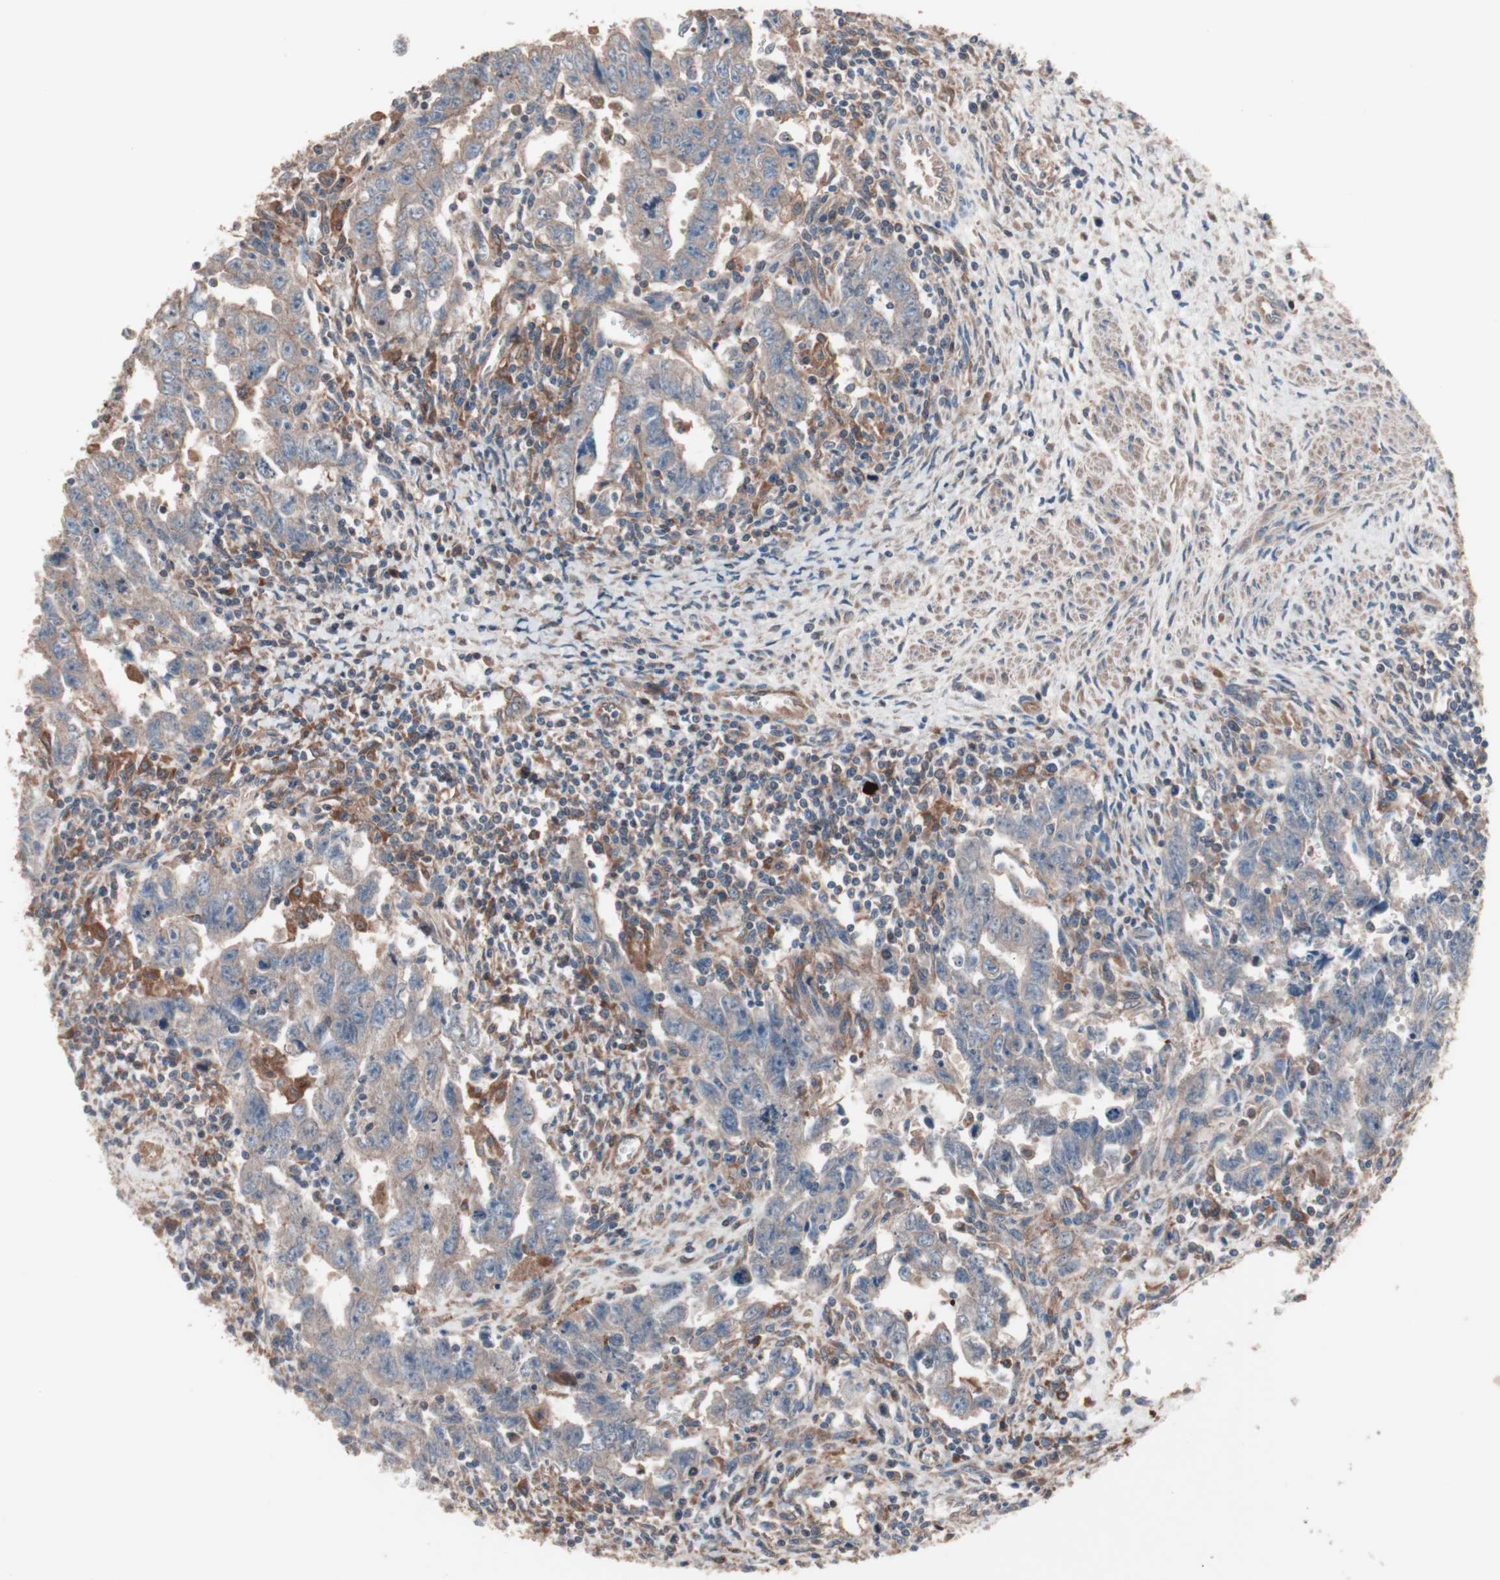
{"staining": {"intensity": "weak", "quantity": ">75%", "location": "cytoplasmic/membranous"}, "tissue": "testis cancer", "cell_type": "Tumor cells", "image_type": "cancer", "snomed": [{"axis": "morphology", "description": "Carcinoma, Embryonal, NOS"}, {"axis": "topography", "description": "Testis"}], "caption": "Immunohistochemical staining of testis cancer exhibits low levels of weak cytoplasmic/membranous positivity in about >75% of tumor cells.", "gene": "ATG7", "patient": {"sex": "male", "age": 28}}